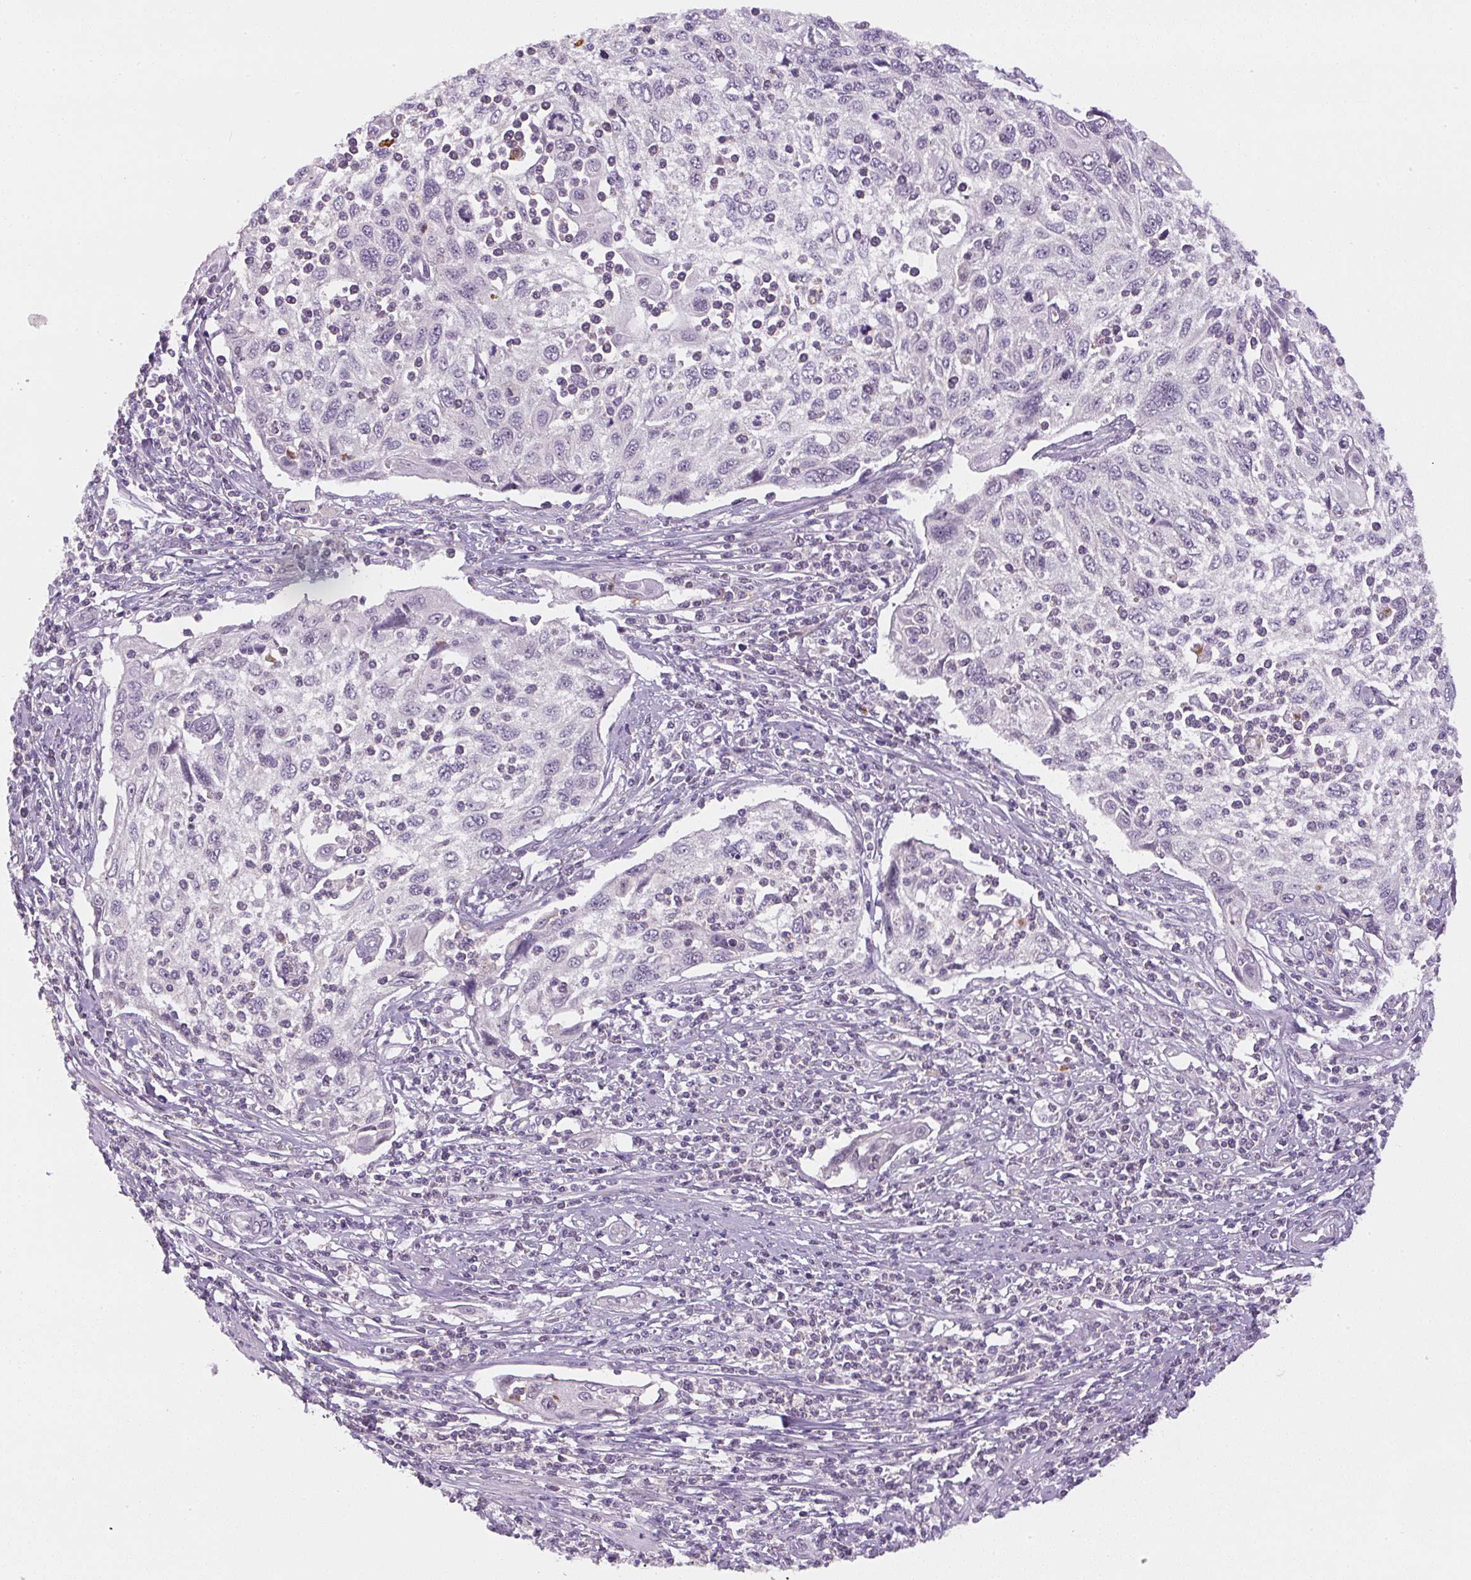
{"staining": {"intensity": "negative", "quantity": "none", "location": "none"}, "tissue": "cervical cancer", "cell_type": "Tumor cells", "image_type": "cancer", "snomed": [{"axis": "morphology", "description": "Squamous cell carcinoma, NOS"}, {"axis": "topography", "description": "Cervix"}], "caption": "Immunohistochemistry (IHC) image of neoplastic tissue: cervical cancer stained with DAB reveals no significant protein expression in tumor cells.", "gene": "SGF29", "patient": {"sex": "female", "age": 70}}